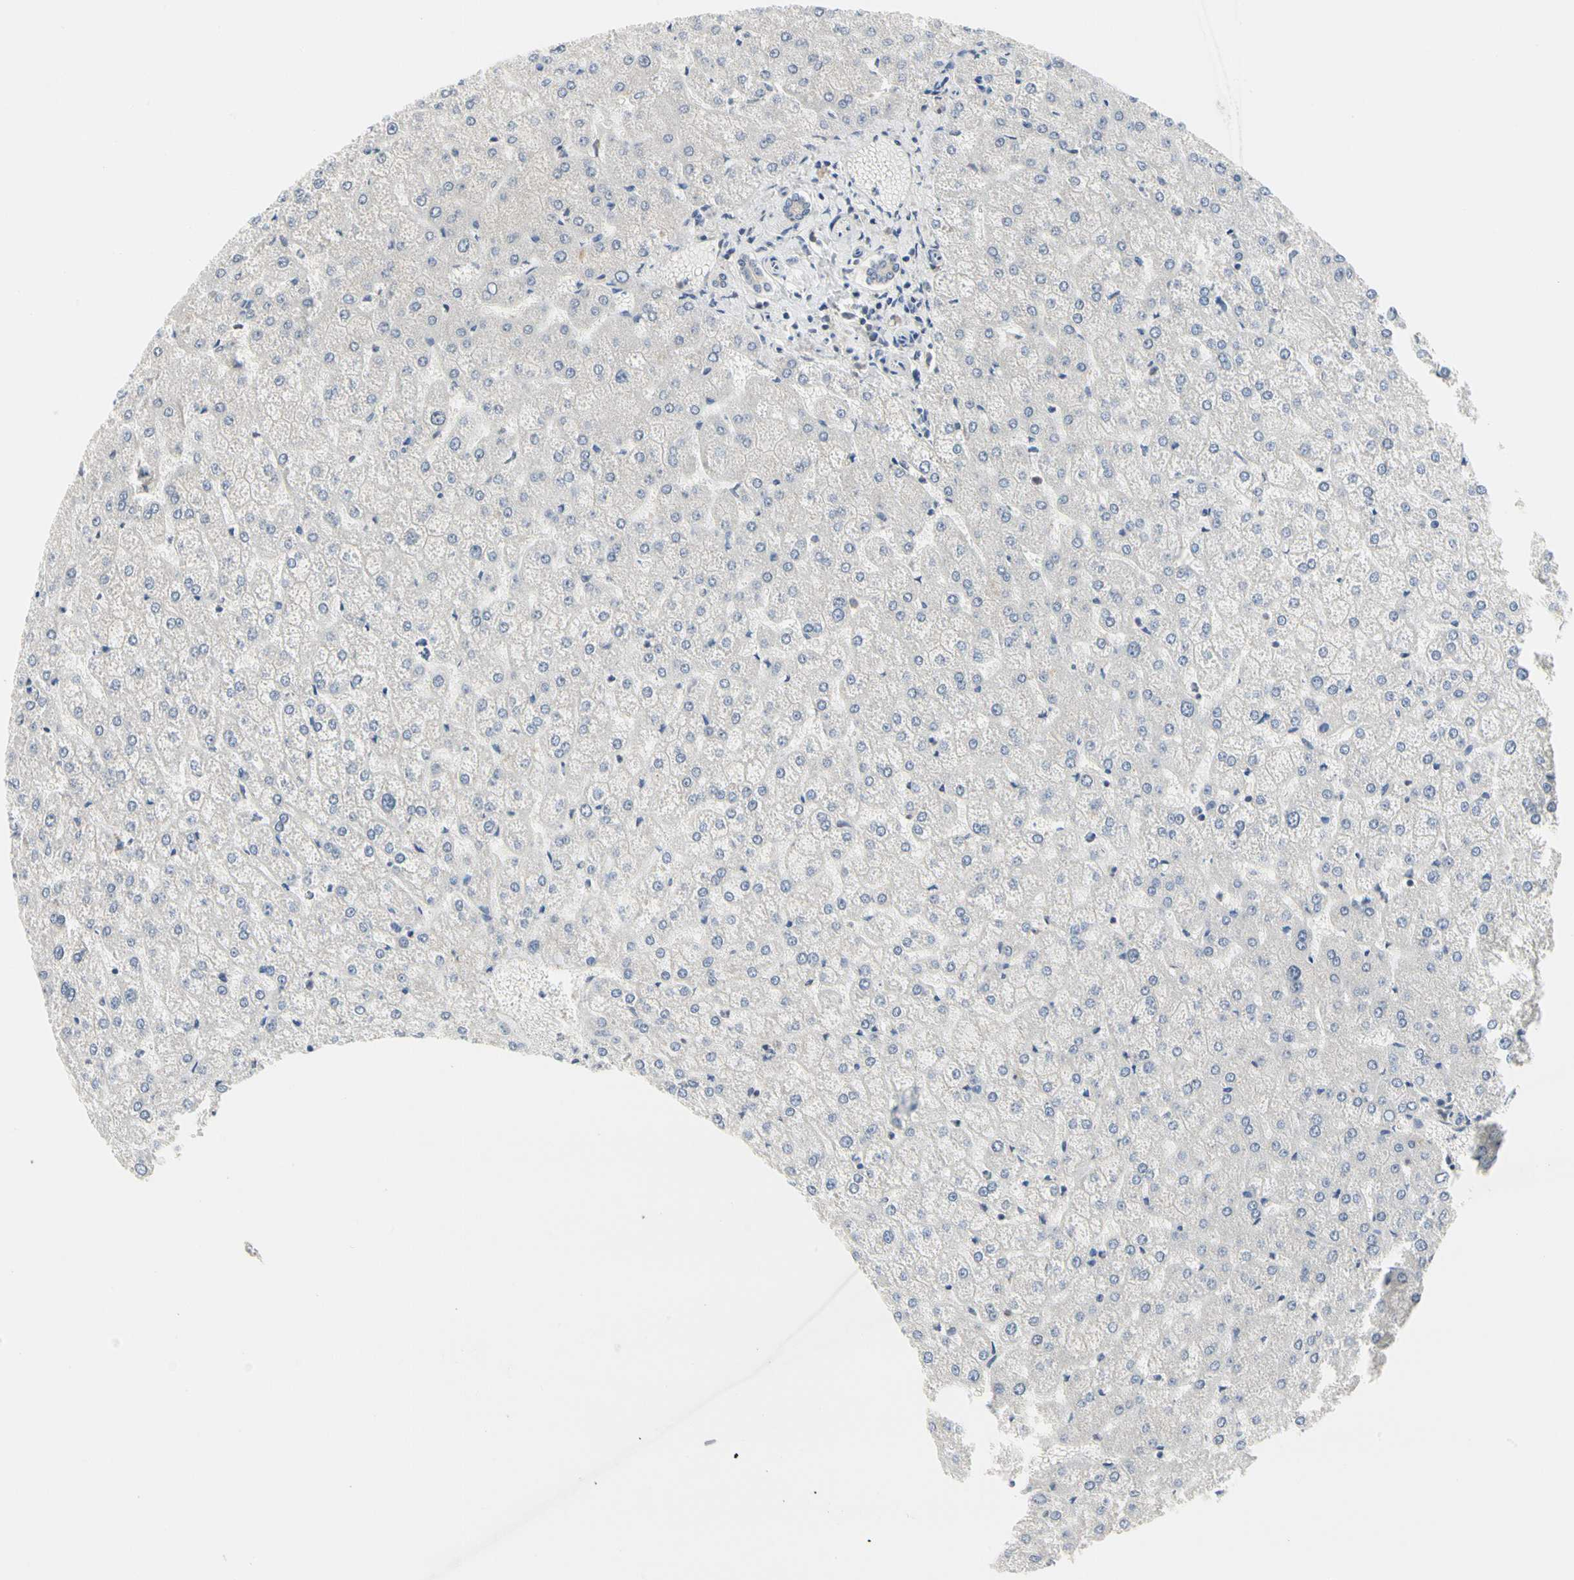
{"staining": {"intensity": "weak", "quantity": ">75%", "location": "cytoplasmic/membranous"}, "tissue": "liver", "cell_type": "Cholangiocytes", "image_type": "normal", "snomed": [{"axis": "morphology", "description": "Normal tissue, NOS"}, {"axis": "topography", "description": "Liver"}], "caption": "Weak cytoplasmic/membranous protein positivity is appreciated in approximately >75% of cholangiocytes in liver.", "gene": "CDK5", "patient": {"sex": "female", "age": 32}}